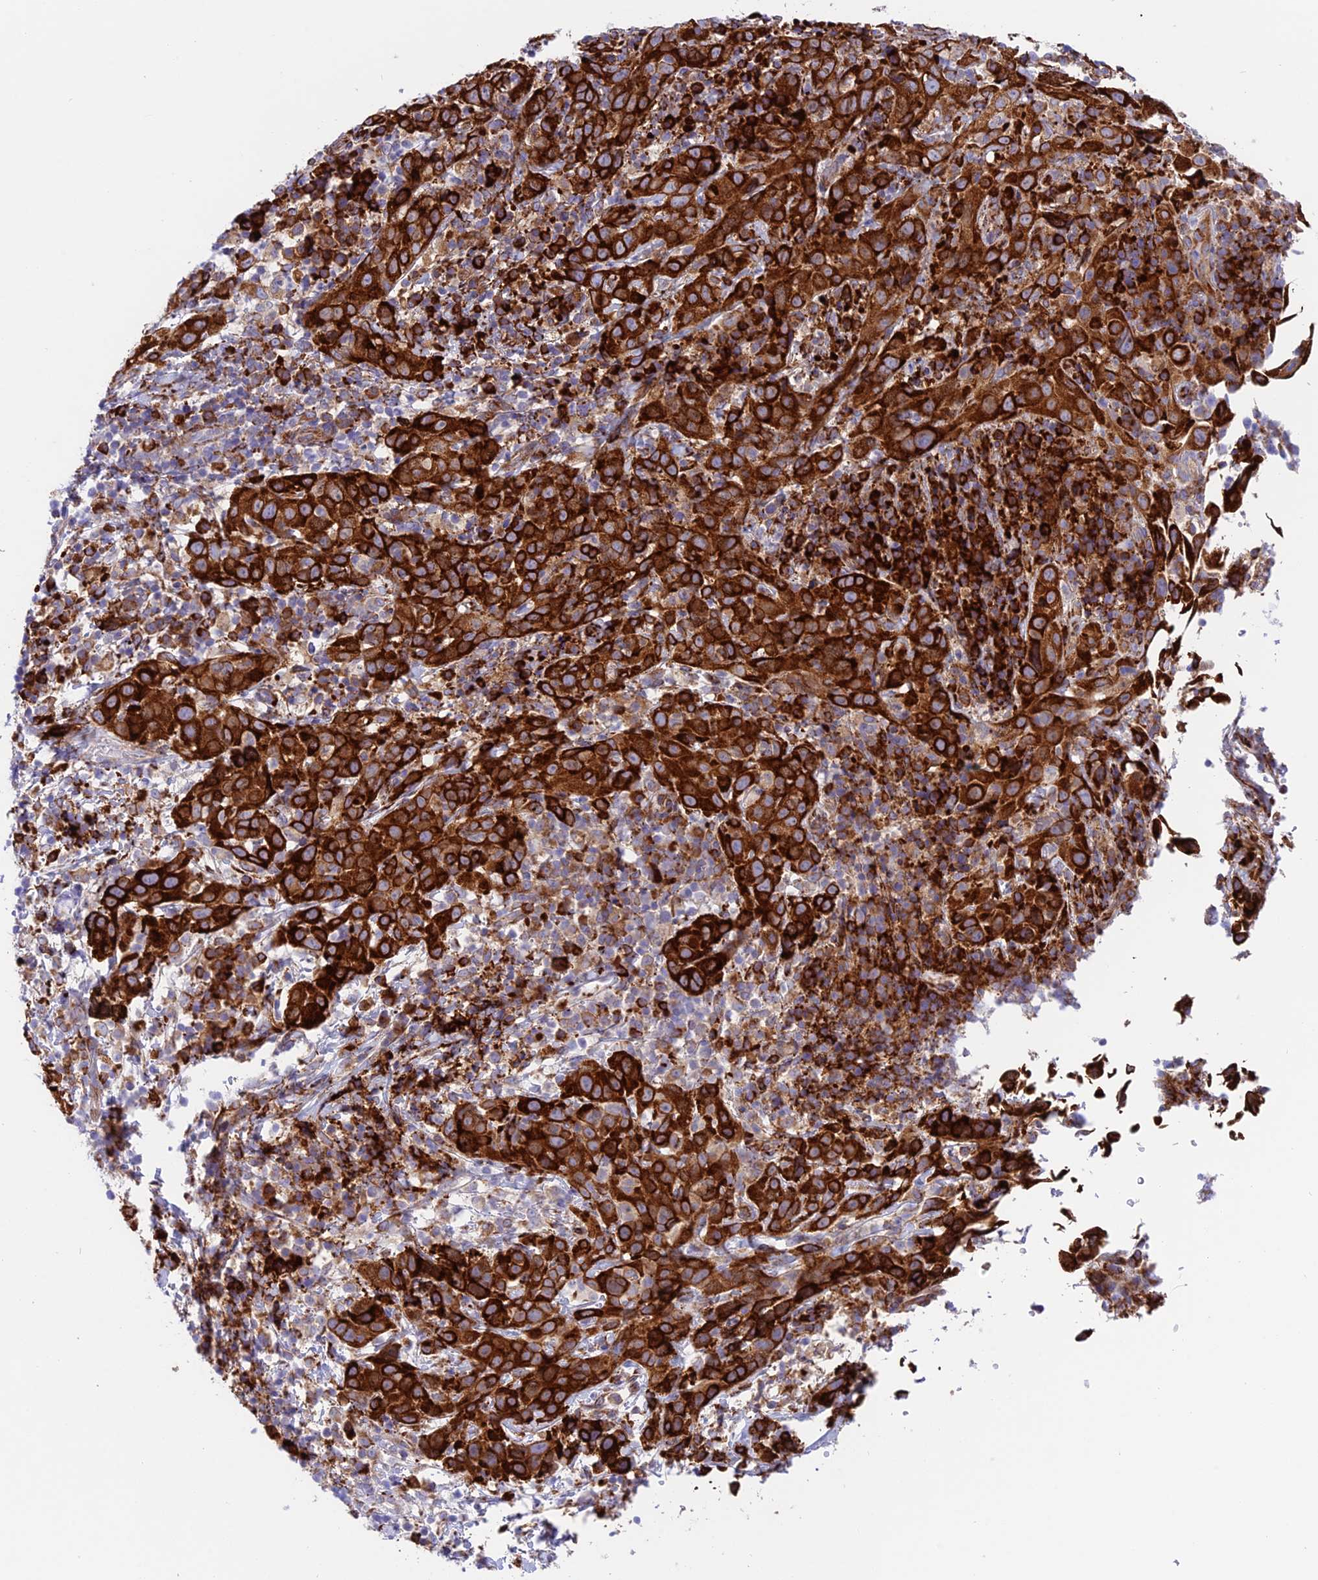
{"staining": {"intensity": "strong", "quantity": ">75%", "location": "cytoplasmic/membranous"}, "tissue": "cervical cancer", "cell_type": "Tumor cells", "image_type": "cancer", "snomed": [{"axis": "morphology", "description": "Squamous cell carcinoma, NOS"}, {"axis": "topography", "description": "Cervix"}], "caption": "Immunohistochemical staining of squamous cell carcinoma (cervical) shows high levels of strong cytoplasmic/membranous staining in approximately >75% of tumor cells.", "gene": "TUBGCP6", "patient": {"sex": "female", "age": 46}}